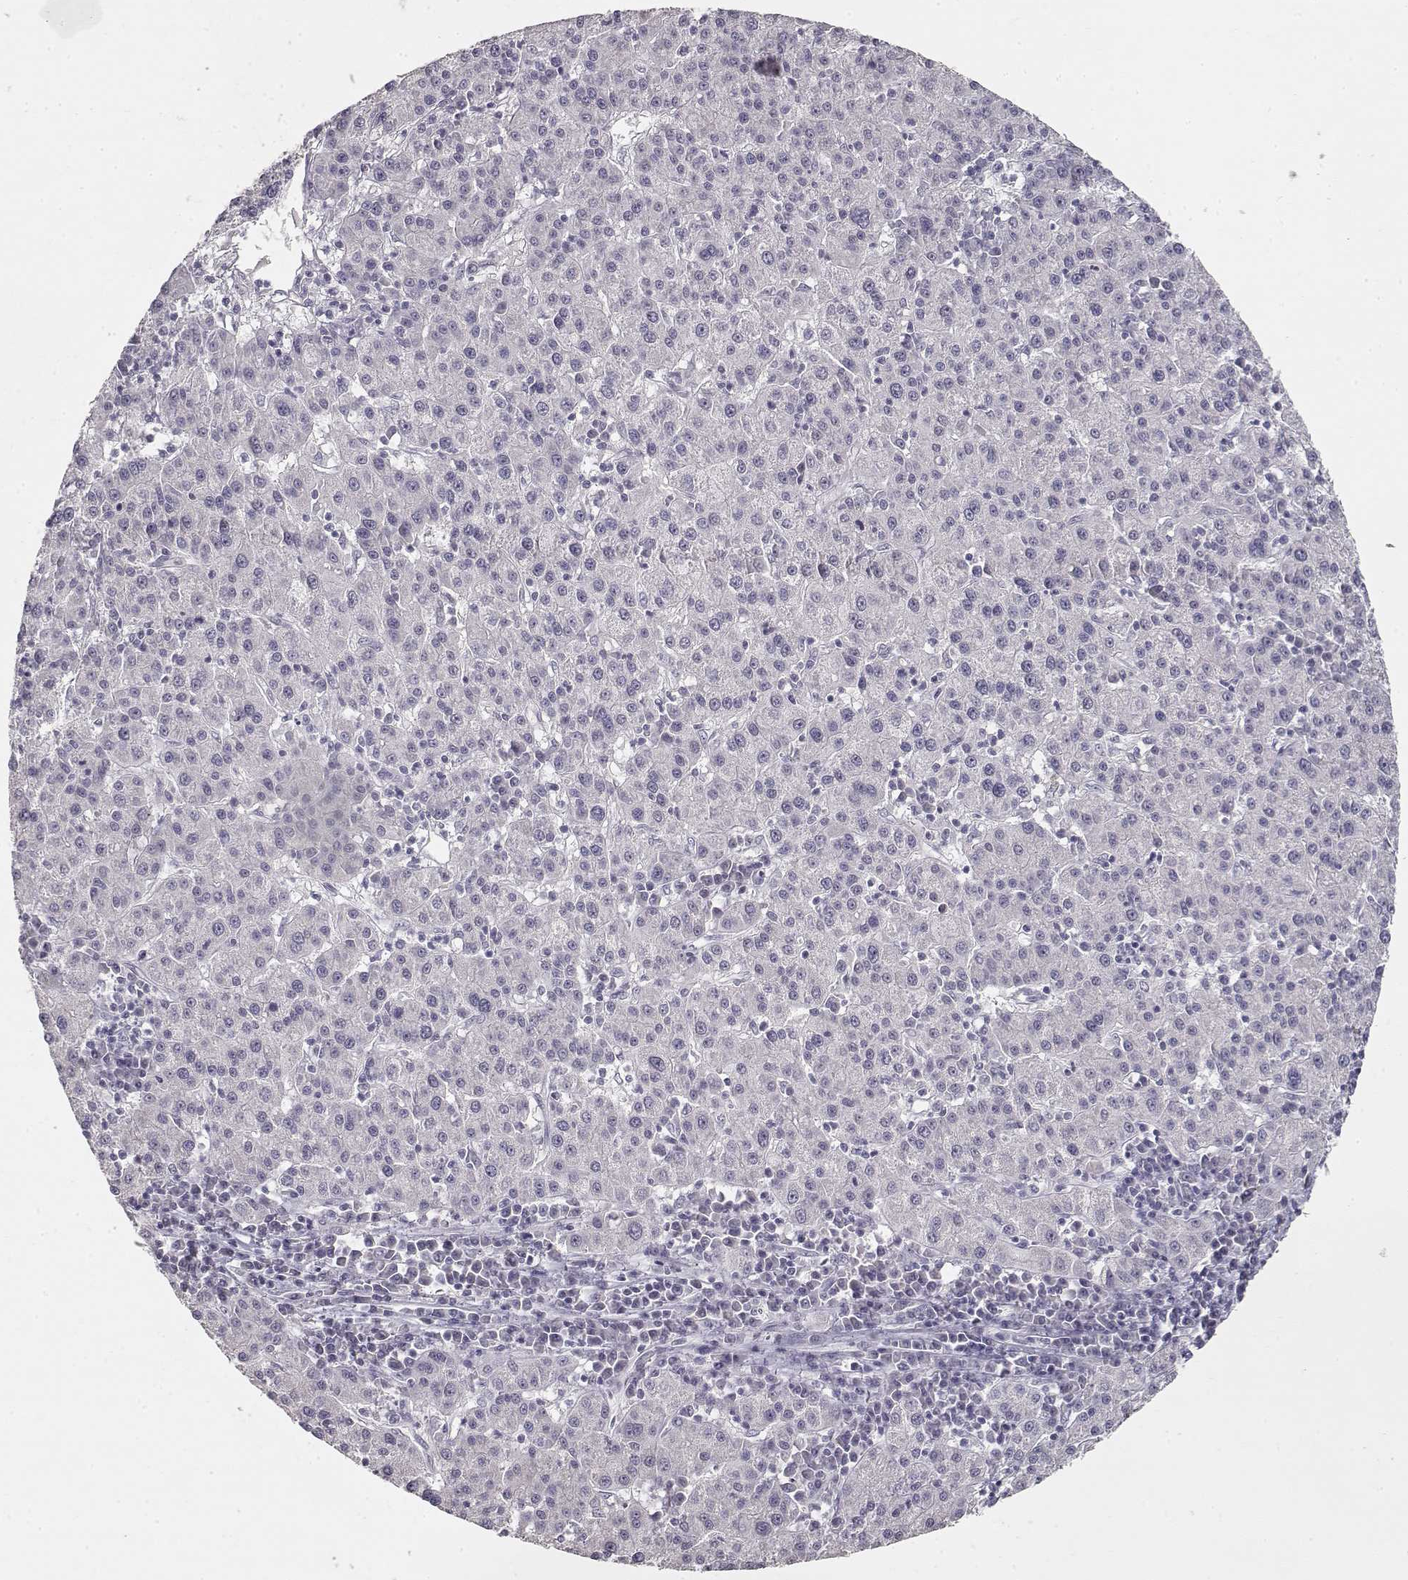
{"staining": {"intensity": "negative", "quantity": "none", "location": "none"}, "tissue": "liver cancer", "cell_type": "Tumor cells", "image_type": "cancer", "snomed": [{"axis": "morphology", "description": "Carcinoma, Hepatocellular, NOS"}, {"axis": "topography", "description": "Liver"}], "caption": "A histopathology image of liver cancer stained for a protein exhibits no brown staining in tumor cells.", "gene": "TPH2", "patient": {"sex": "female", "age": 60}}